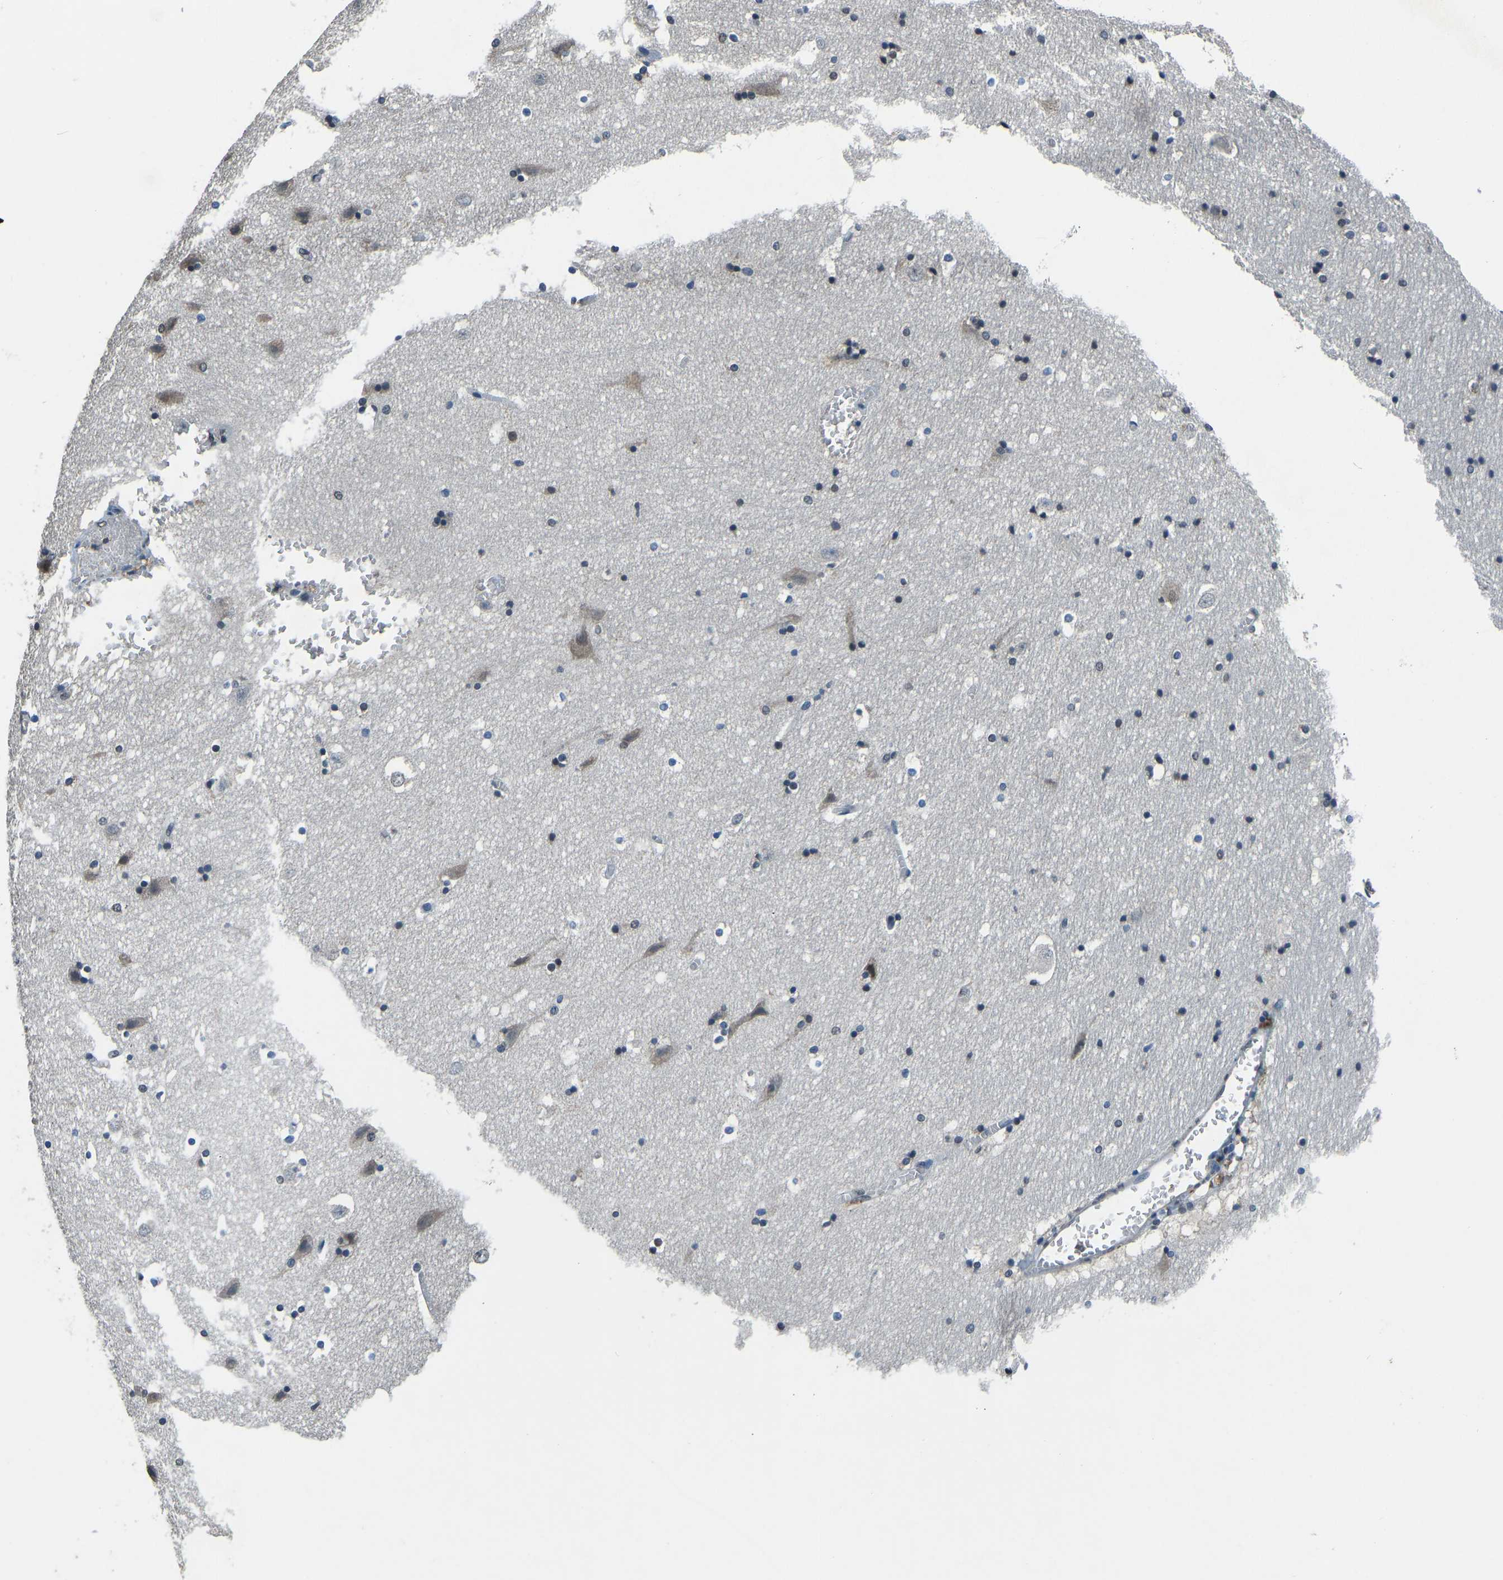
{"staining": {"intensity": "negative", "quantity": "none", "location": "none"}, "tissue": "hippocampus", "cell_type": "Glial cells", "image_type": "normal", "snomed": [{"axis": "morphology", "description": "Normal tissue, NOS"}, {"axis": "topography", "description": "Hippocampus"}], "caption": "IHC of benign human hippocampus reveals no positivity in glial cells.", "gene": "TOX4", "patient": {"sex": "male", "age": 45}}